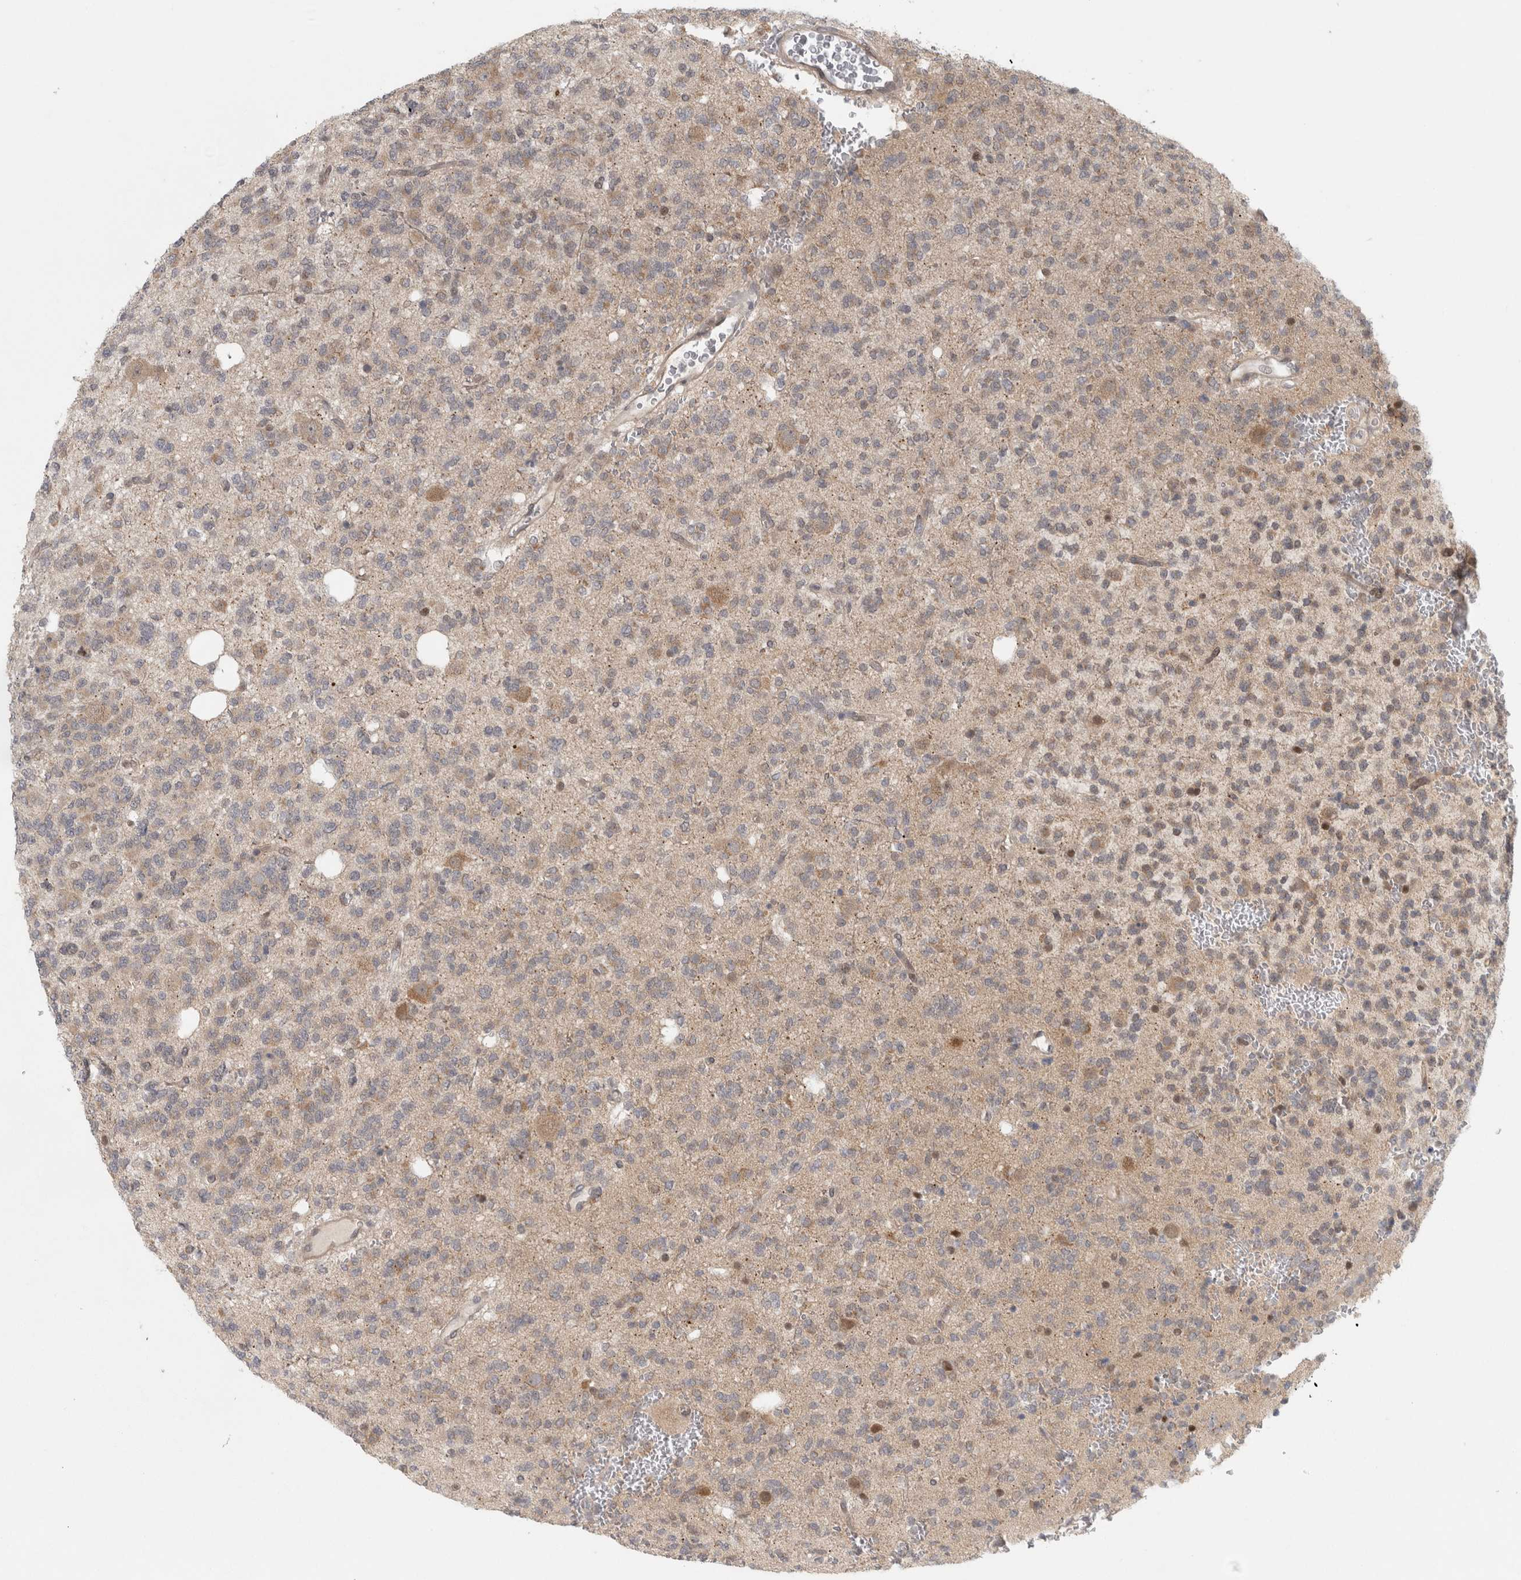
{"staining": {"intensity": "negative", "quantity": "none", "location": "none"}, "tissue": "glioma", "cell_type": "Tumor cells", "image_type": "cancer", "snomed": [{"axis": "morphology", "description": "Glioma, malignant, Low grade"}, {"axis": "topography", "description": "Brain"}], "caption": "High power microscopy histopathology image of an IHC micrograph of glioma, revealing no significant positivity in tumor cells.", "gene": "KDM8", "patient": {"sex": "male", "age": 38}}